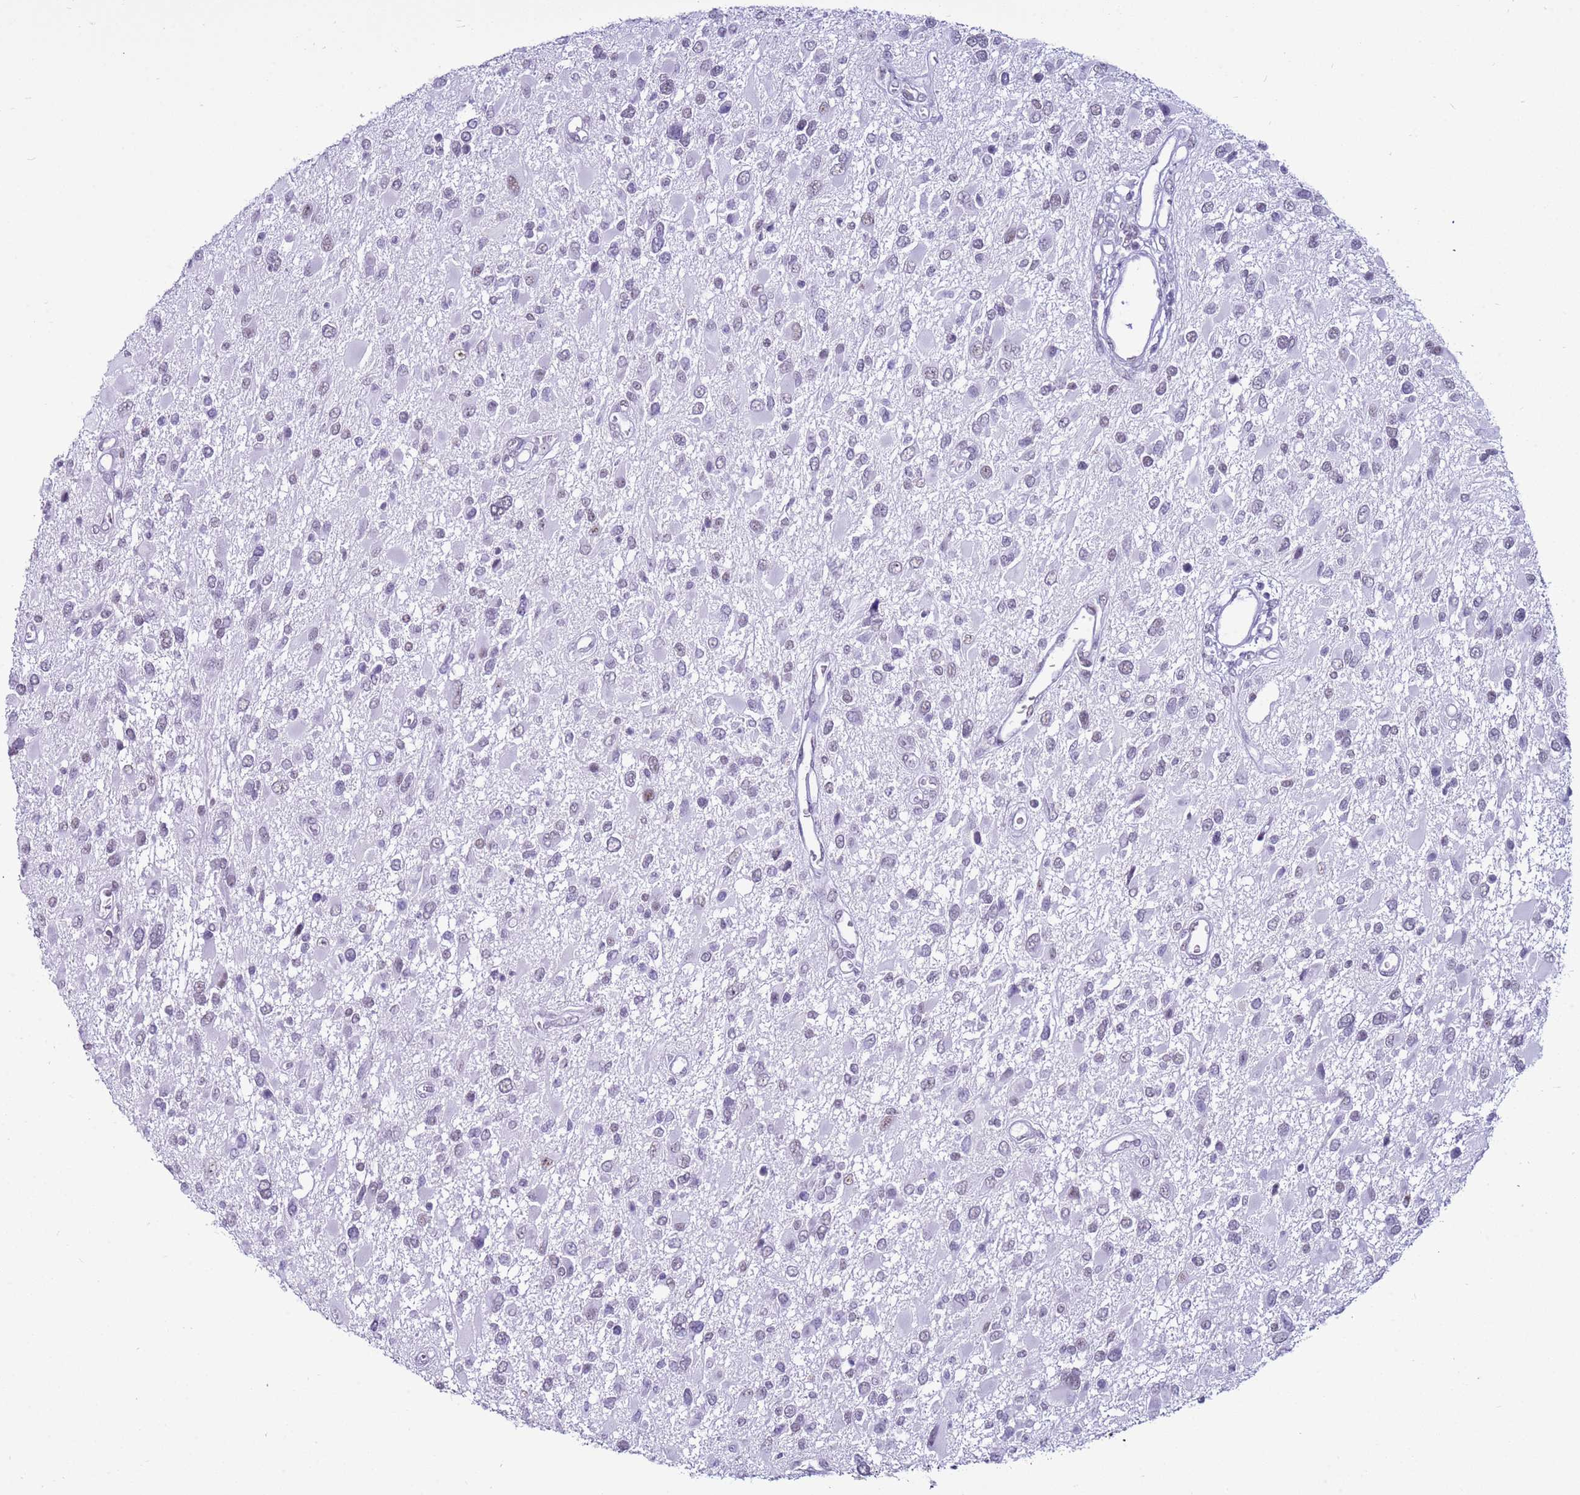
{"staining": {"intensity": "negative", "quantity": "none", "location": "none"}, "tissue": "glioma", "cell_type": "Tumor cells", "image_type": "cancer", "snomed": [{"axis": "morphology", "description": "Glioma, malignant, High grade"}, {"axis": "topography", "description": "Brain"}], "caption": "Human glioma stained for a protein using IHC shows no expression in tumor cells.", "gene": "DHX15", "patient": {"sex": "male", "age": 53}}